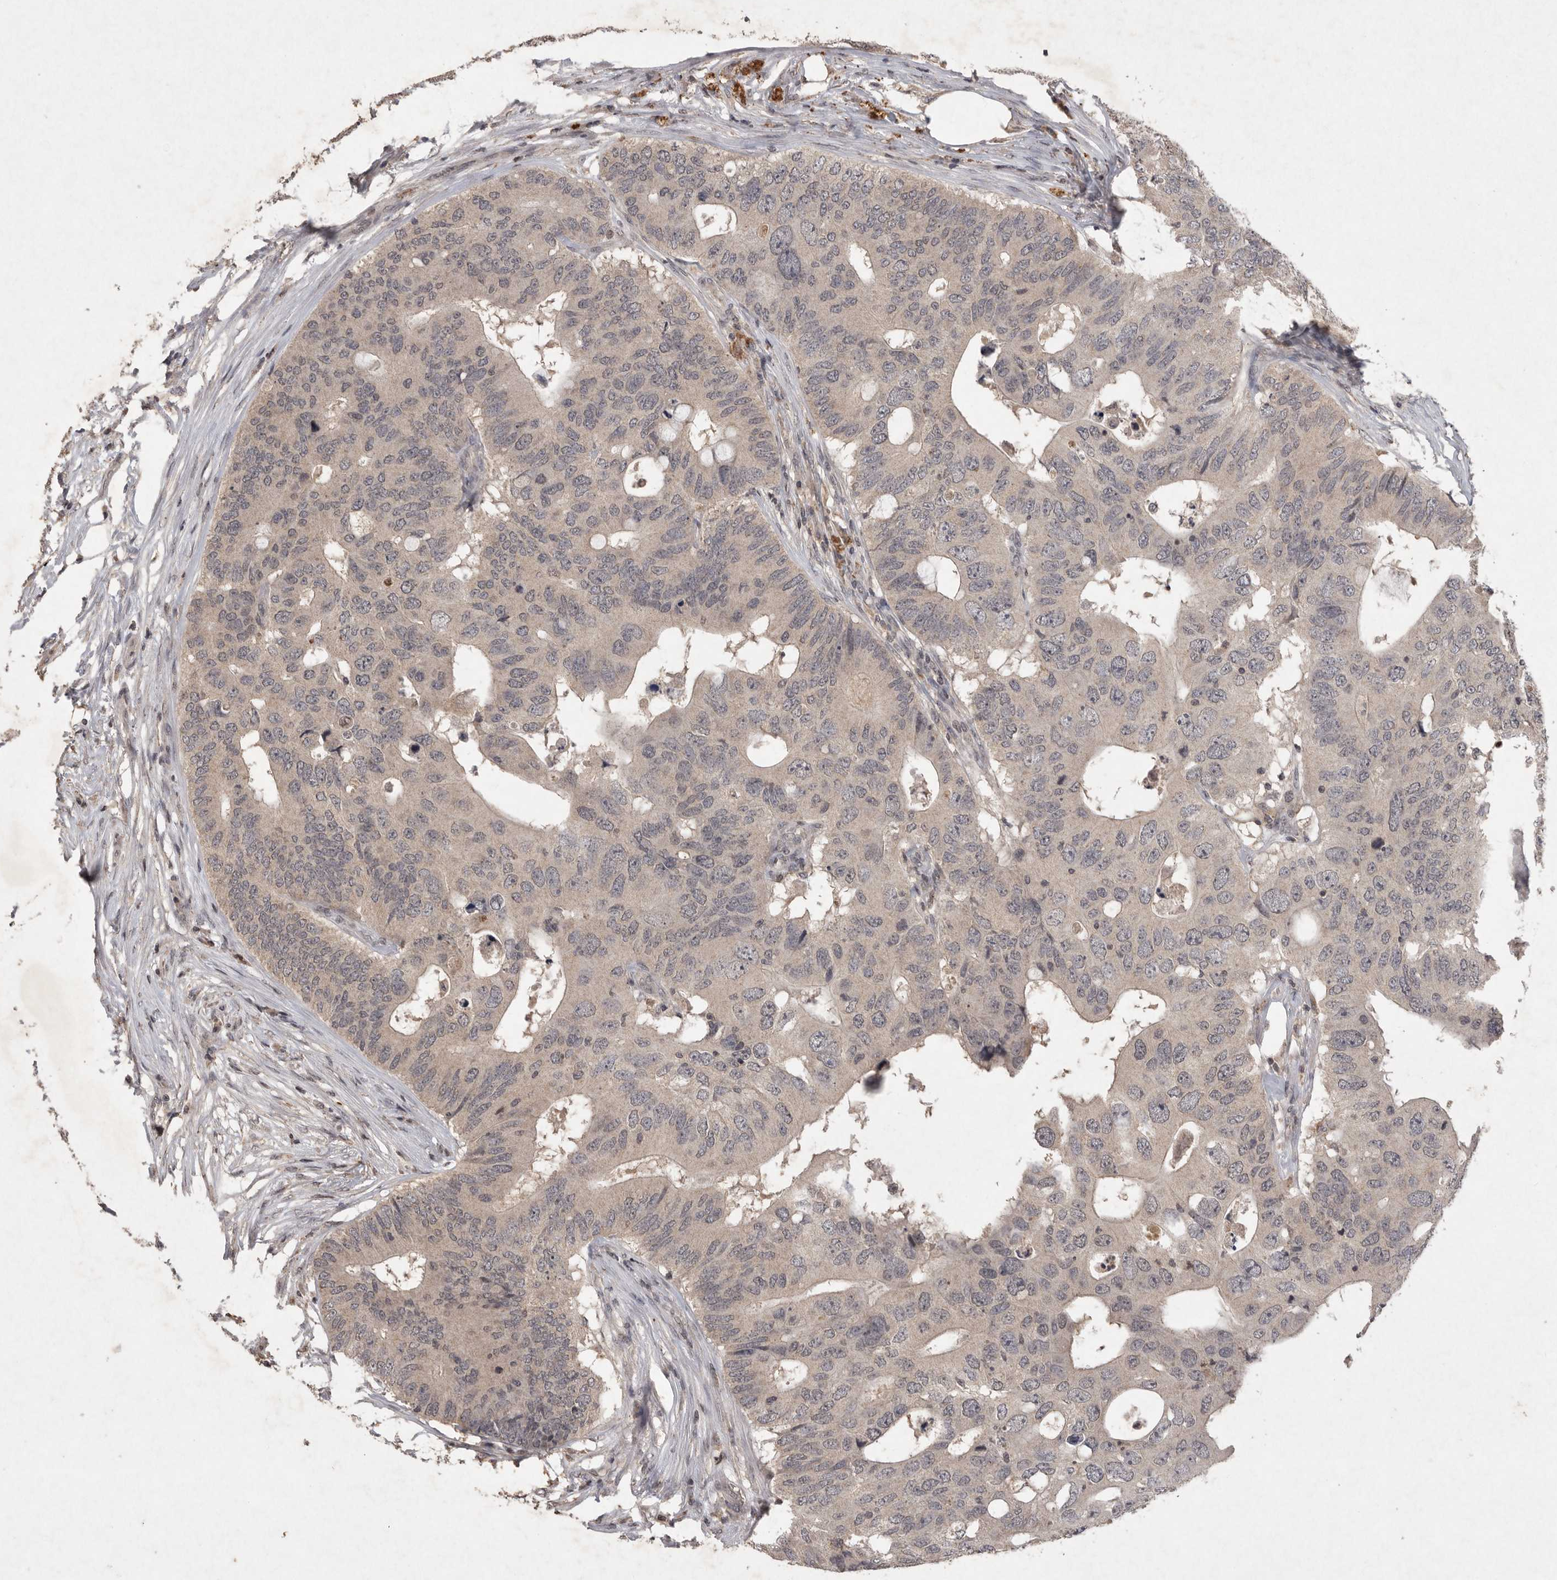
{"staining": {"intensity": "negative", "quantity": "none", "location": "none"}, "tissue": "colorectal cancer", "cell_type": "Tumor cells", "image_type": "cancer", "snomed": [{"axis": "morphology", "description": "Adenocarcinoma, NOS"}, {"axis": "topography", "description": "Colon"}], "caption": "Adenocarcinoma (colorectal) was stained to show a protein in brown. There is no significant expression in tumor cells. Brightfield microscopy of immunohistochemistry stained with DAB (3,3'-diaminobenzidine) (brown) and hematoxylin (blue), captured at high magnification.", "gene": "APLNR", "patient": {"sex": "male", "age": 71}}